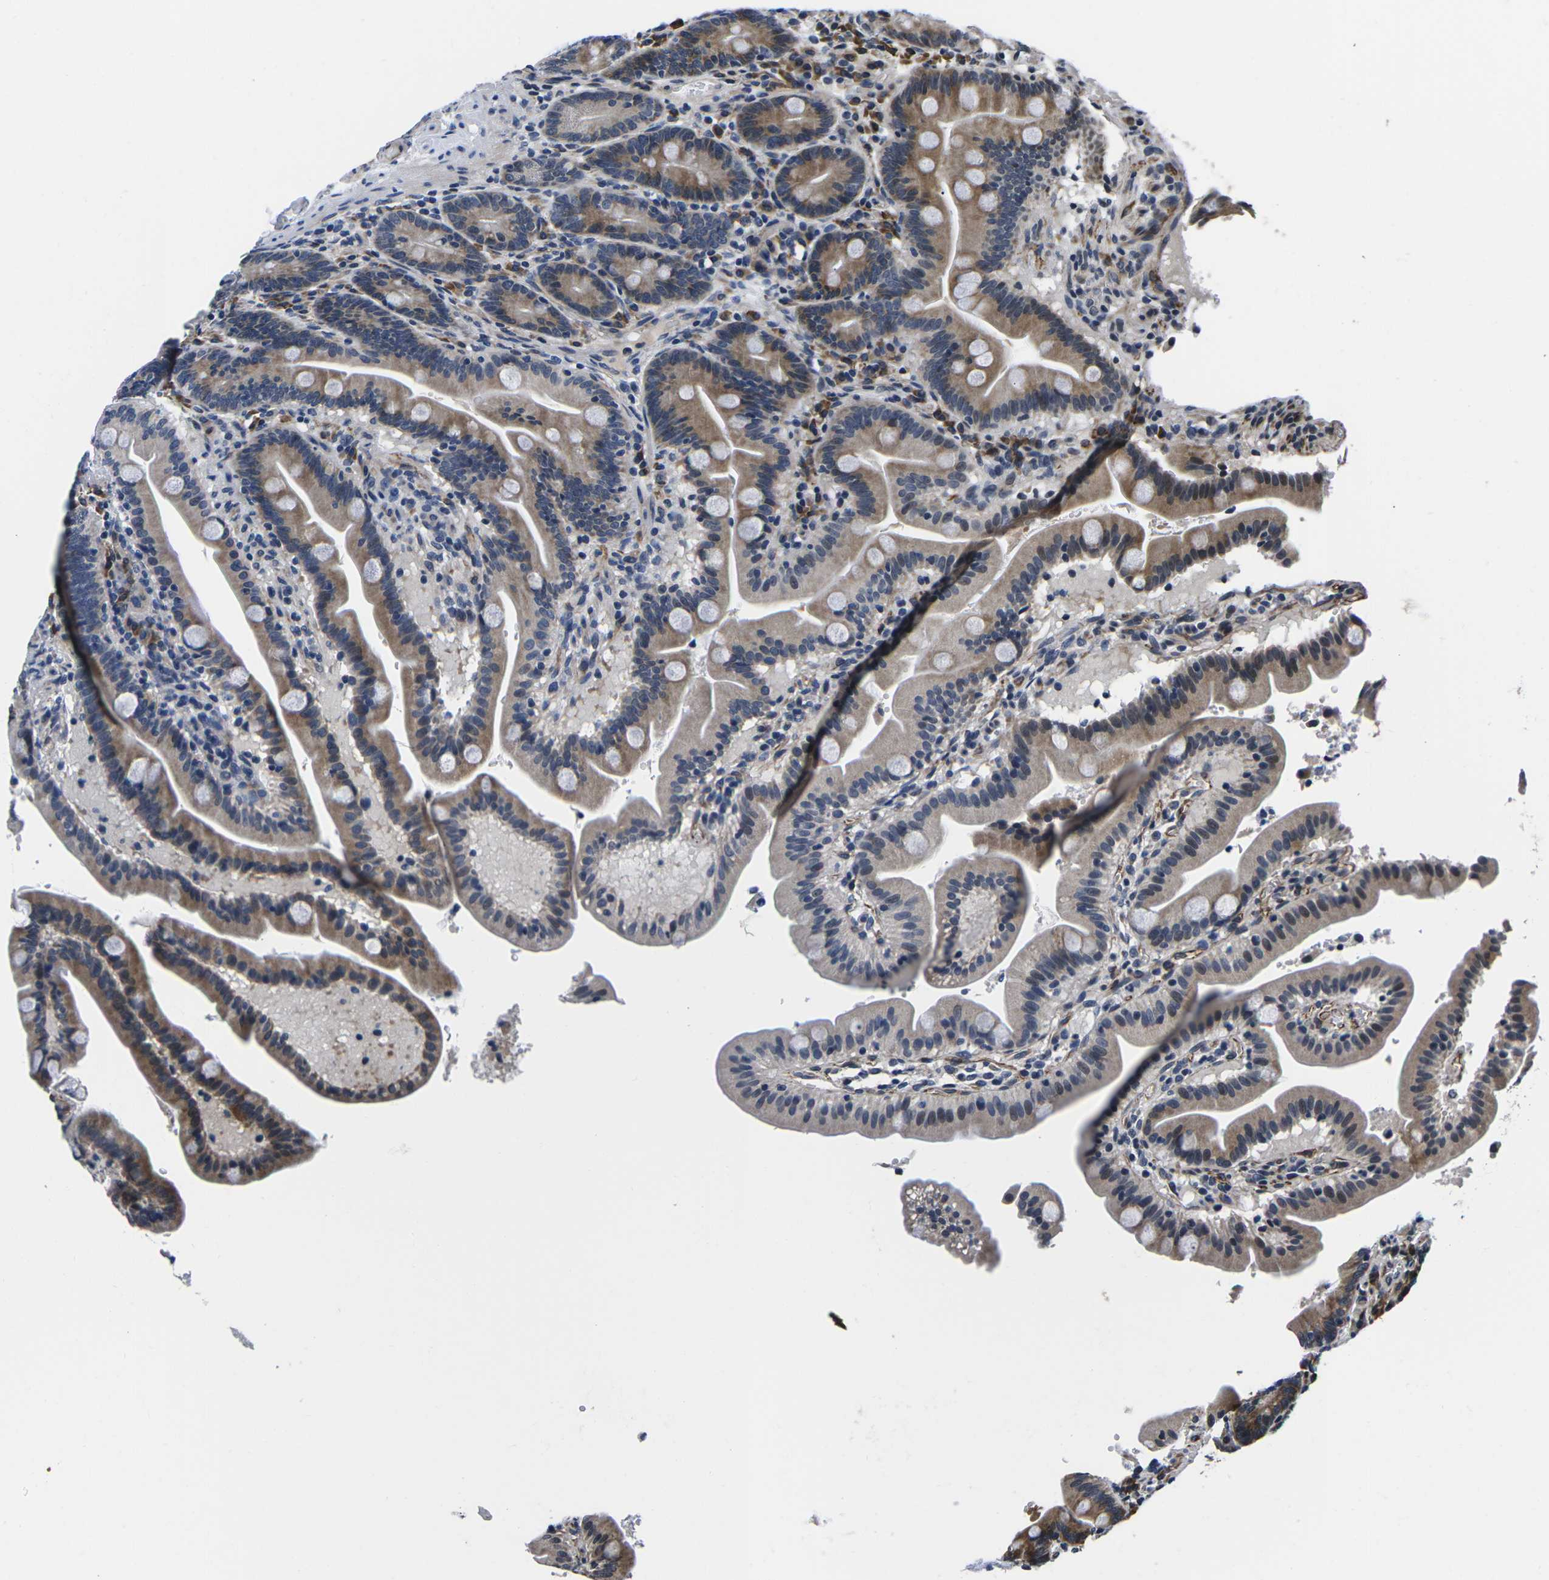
{"staining": {"intensity": "moderate", "quantity": "25%-75%", "location": "cytoplasmic/membranous"}, "tissue": "duodenum", "cell_type": "Glandular cells", "image_type": "normal", "snomed": [{"axis": "morphology", "description": "Normal tissue, NOS"}, {"axis": "topography", "description": "Duodenum"}], "caption": "Protein expression by immunohistochemistry (IHC) reveals moderate cytoplasmic/membranous staining in approximately 25%-75% of glandular cells in normal duodenum.", "gene": "CCNE1", "patient": {"sex": "male", "age": 54}}